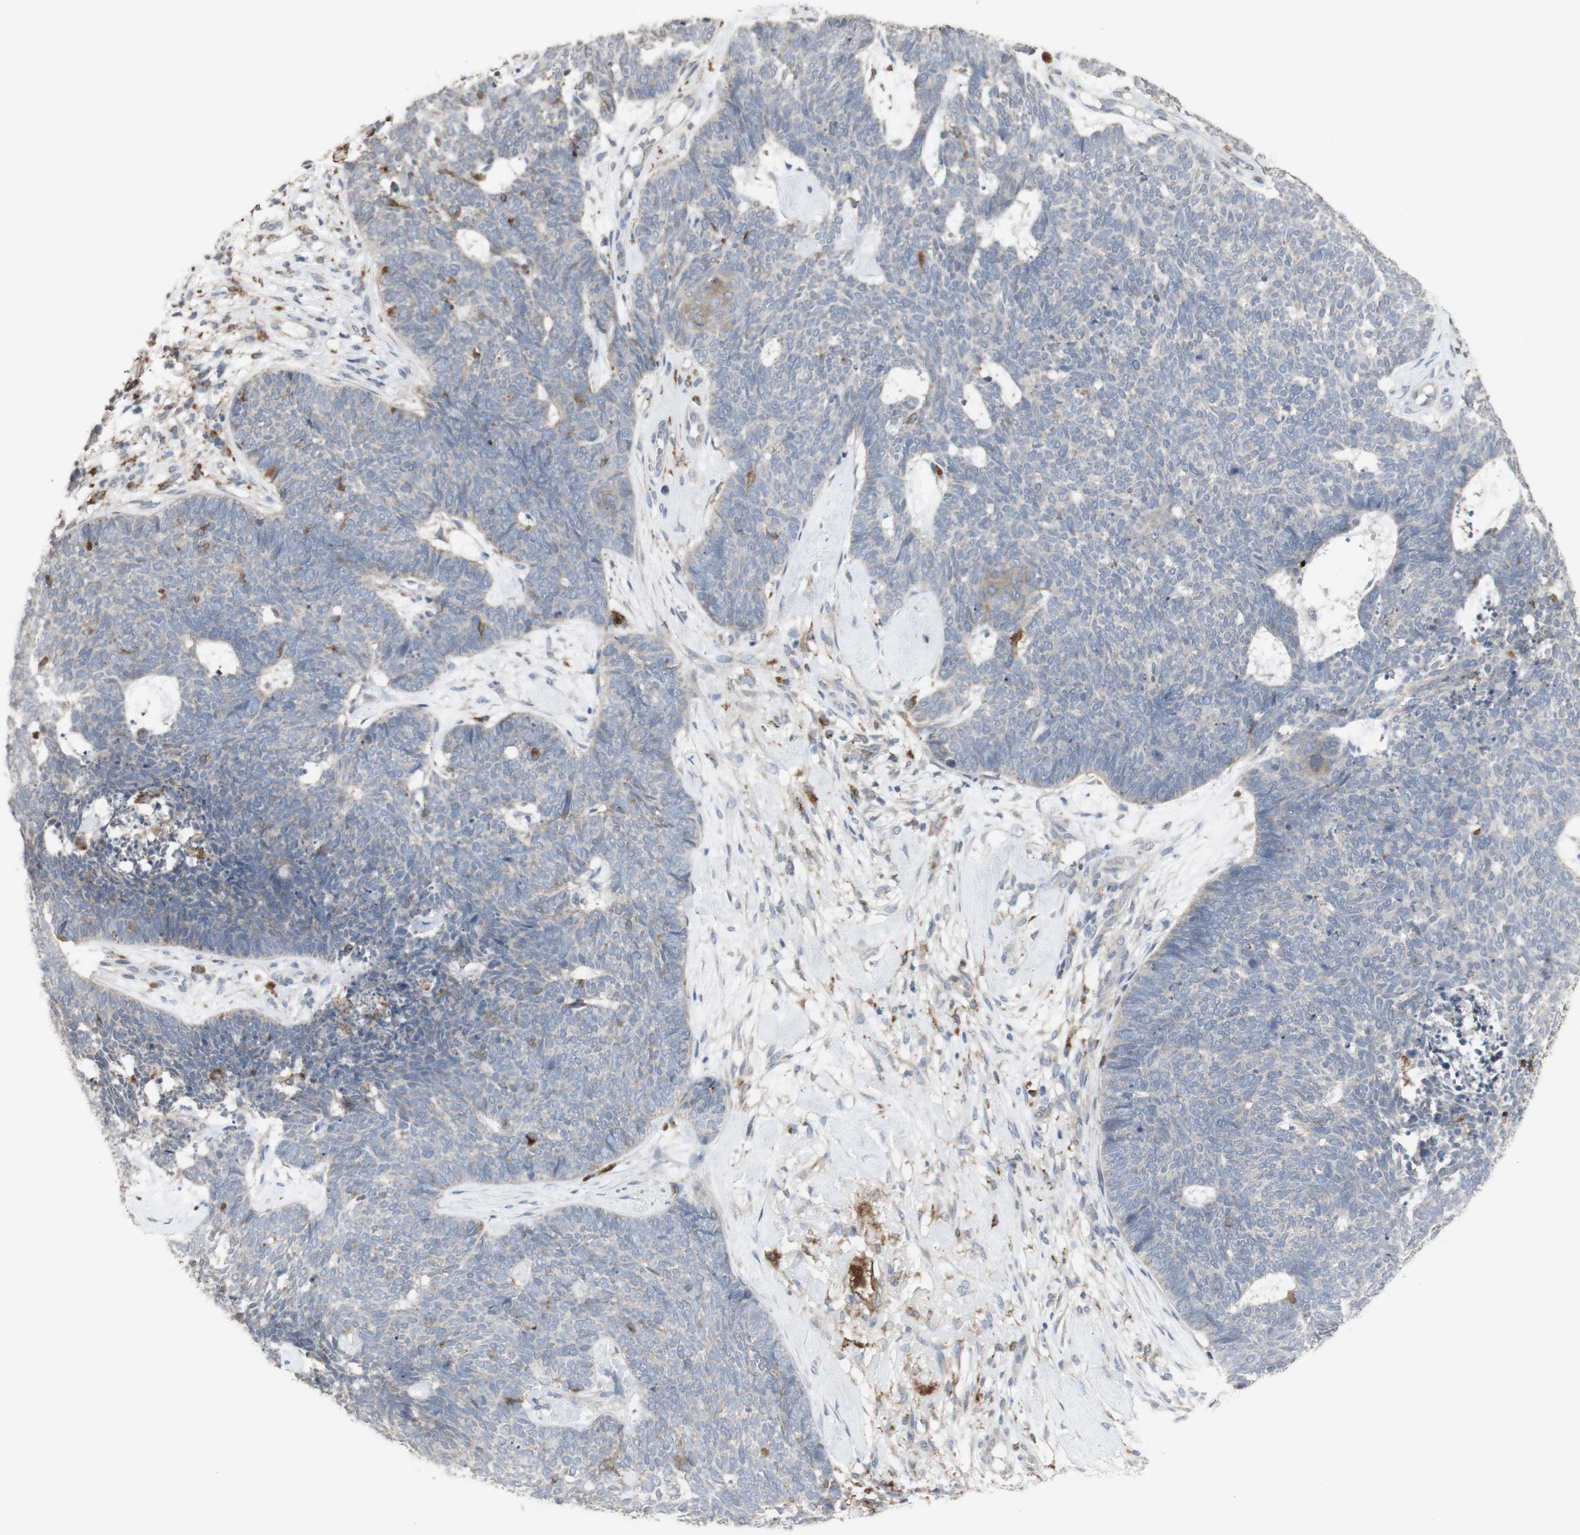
{"staining": {"intensity": "negative", "quantity": "none", "location": "none"}, "tissue": "skin cancer", "cell_type": "Tumor cells", "image_type": "cancer", "snomed": [{"axis": "morphology", "description": "Basal cell carcinoma"}, {"axis": "topography", "description": "Skin"}], "caption": "Immunohistochemistry (IHC) image of skin basal cell carcinoma stained for a protein (brown), which displays no positivity in tumor cells.", "gene": "ATP6V1E1", "patient": {"sex": "female", "age": 84}}